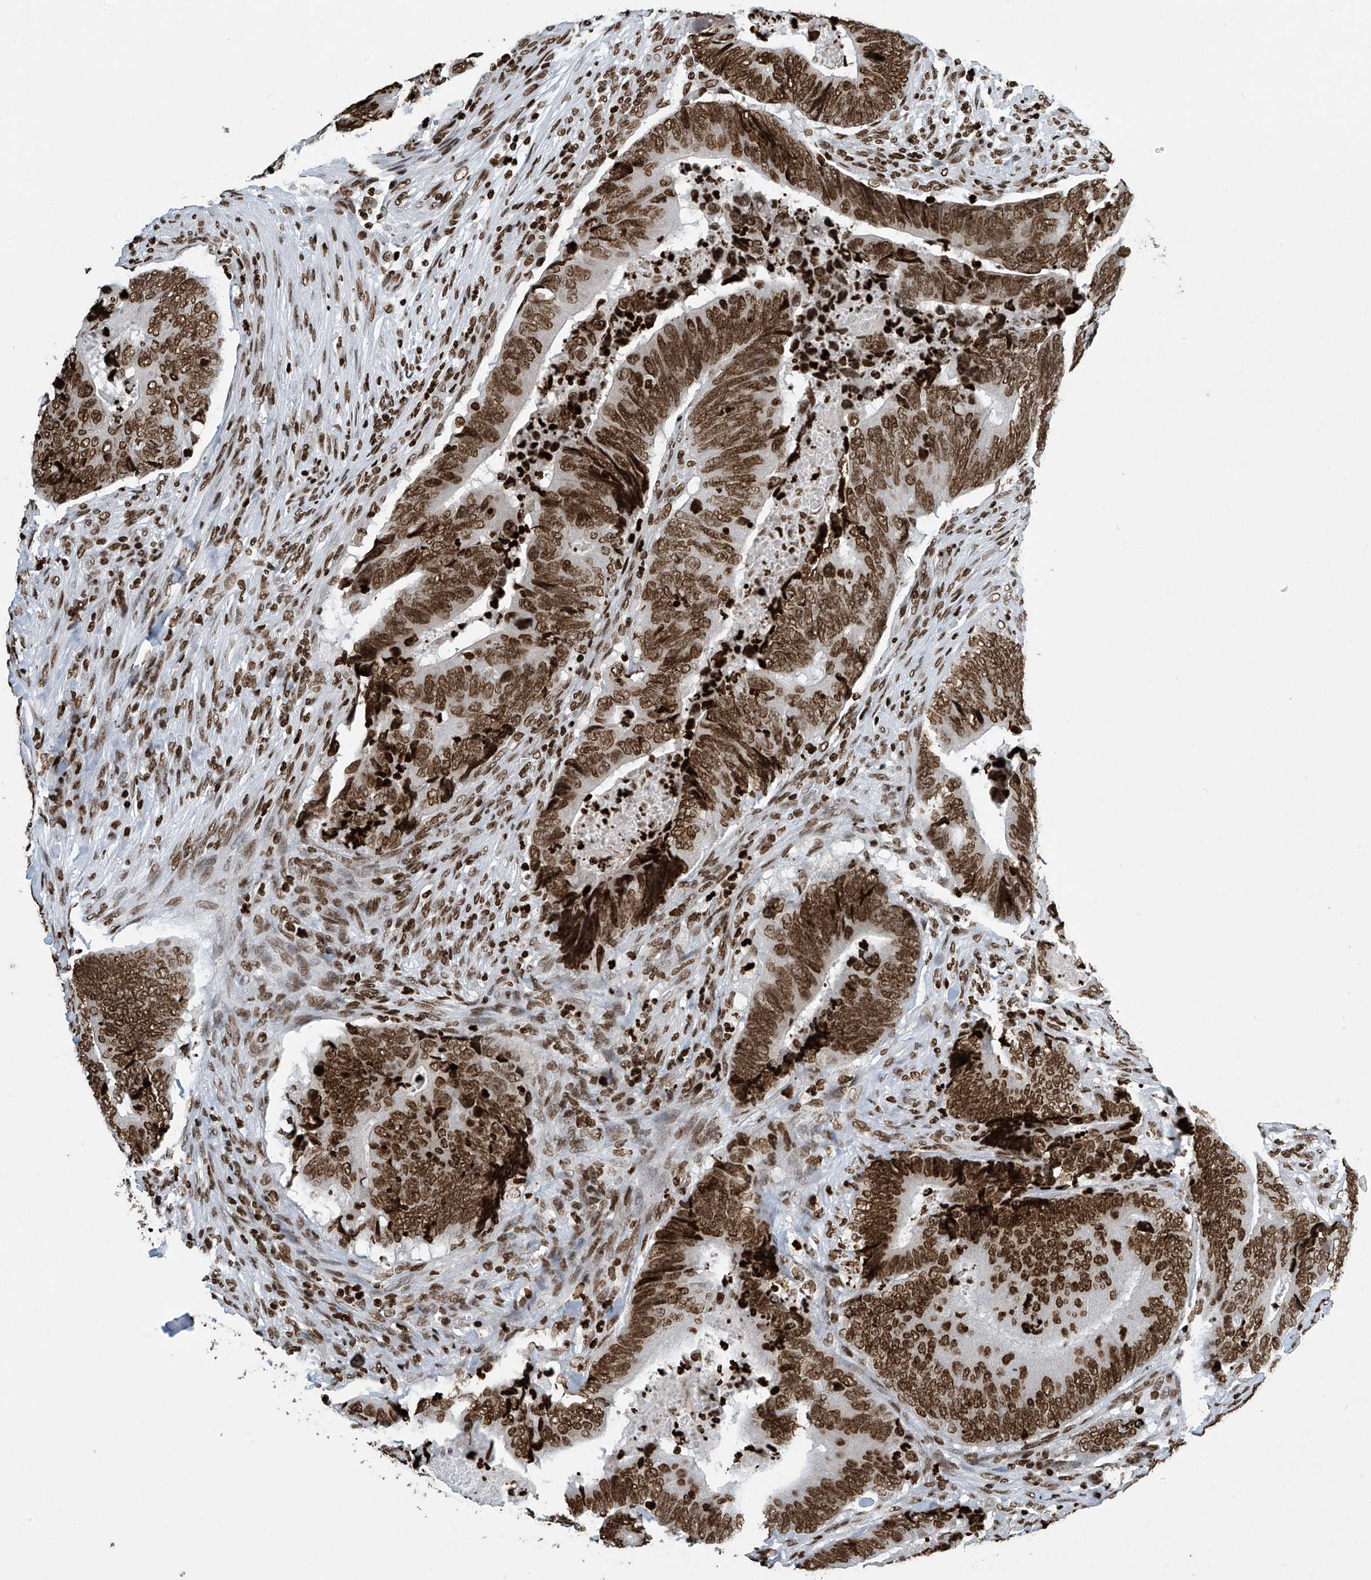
{"staining": {"intensity": "strong", "quantity": ">75%", "location": "nuclear"}, "tissue": "colorectal cancer", "cell_type": "Tumor cells", "image_type": "cancer", "snomed": [{"axis": "morphology", "description": "Normal tissue, NOS"}, {"axis": "morphology", "description": "Adenocarcinoma, NOS"}, {"axis": "topography", "description": "Colon"}], "caption": "Tumor cells demonstrate strong nuclear positivity in about >75% of cells in colorectal adenocarcinoma.", "gene": "H4C16", "patient": {"sex": "male", "age": 56}}